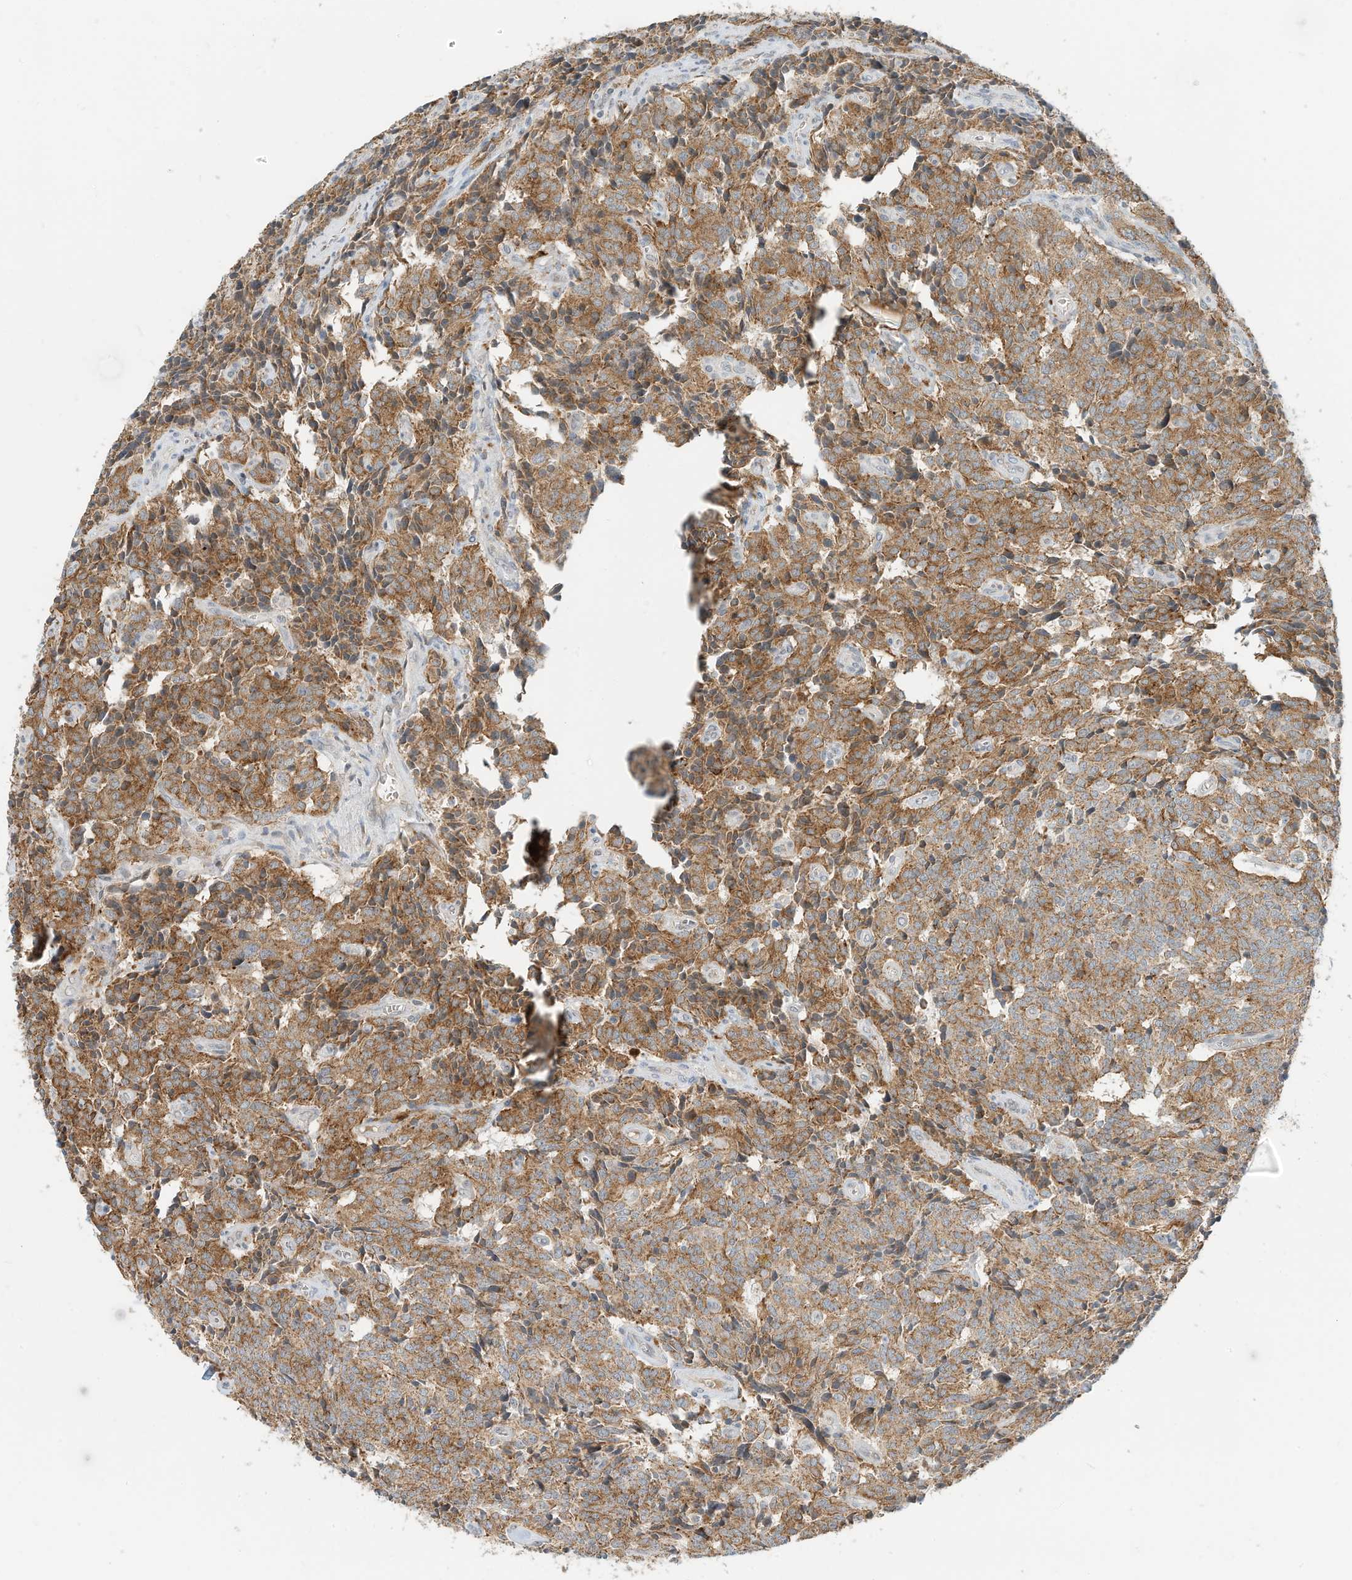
{"staining": {"intensity": "moderate", "quantity": ">75%", "location": "cytoplasmic/membranous"}, "tissue": "carcinoid", "cell_type": "Tumor cells", "image_type": "cancer", "snomed": [{"axis": "morphology", "description": "Carcinoid, malignant, NOS"}, {"axis": "topography", "description": "Lung"}], "caption": "Protein expression analysis of malignant carcinoid displays moderate cytoplasmic/membranous positivity in approximately >75% of tumor cells. The protein is shown in brown color, while the nuclei are stained blue.", "gene": "MTUS2", "patient": {"sex": "female", "age": 46}}